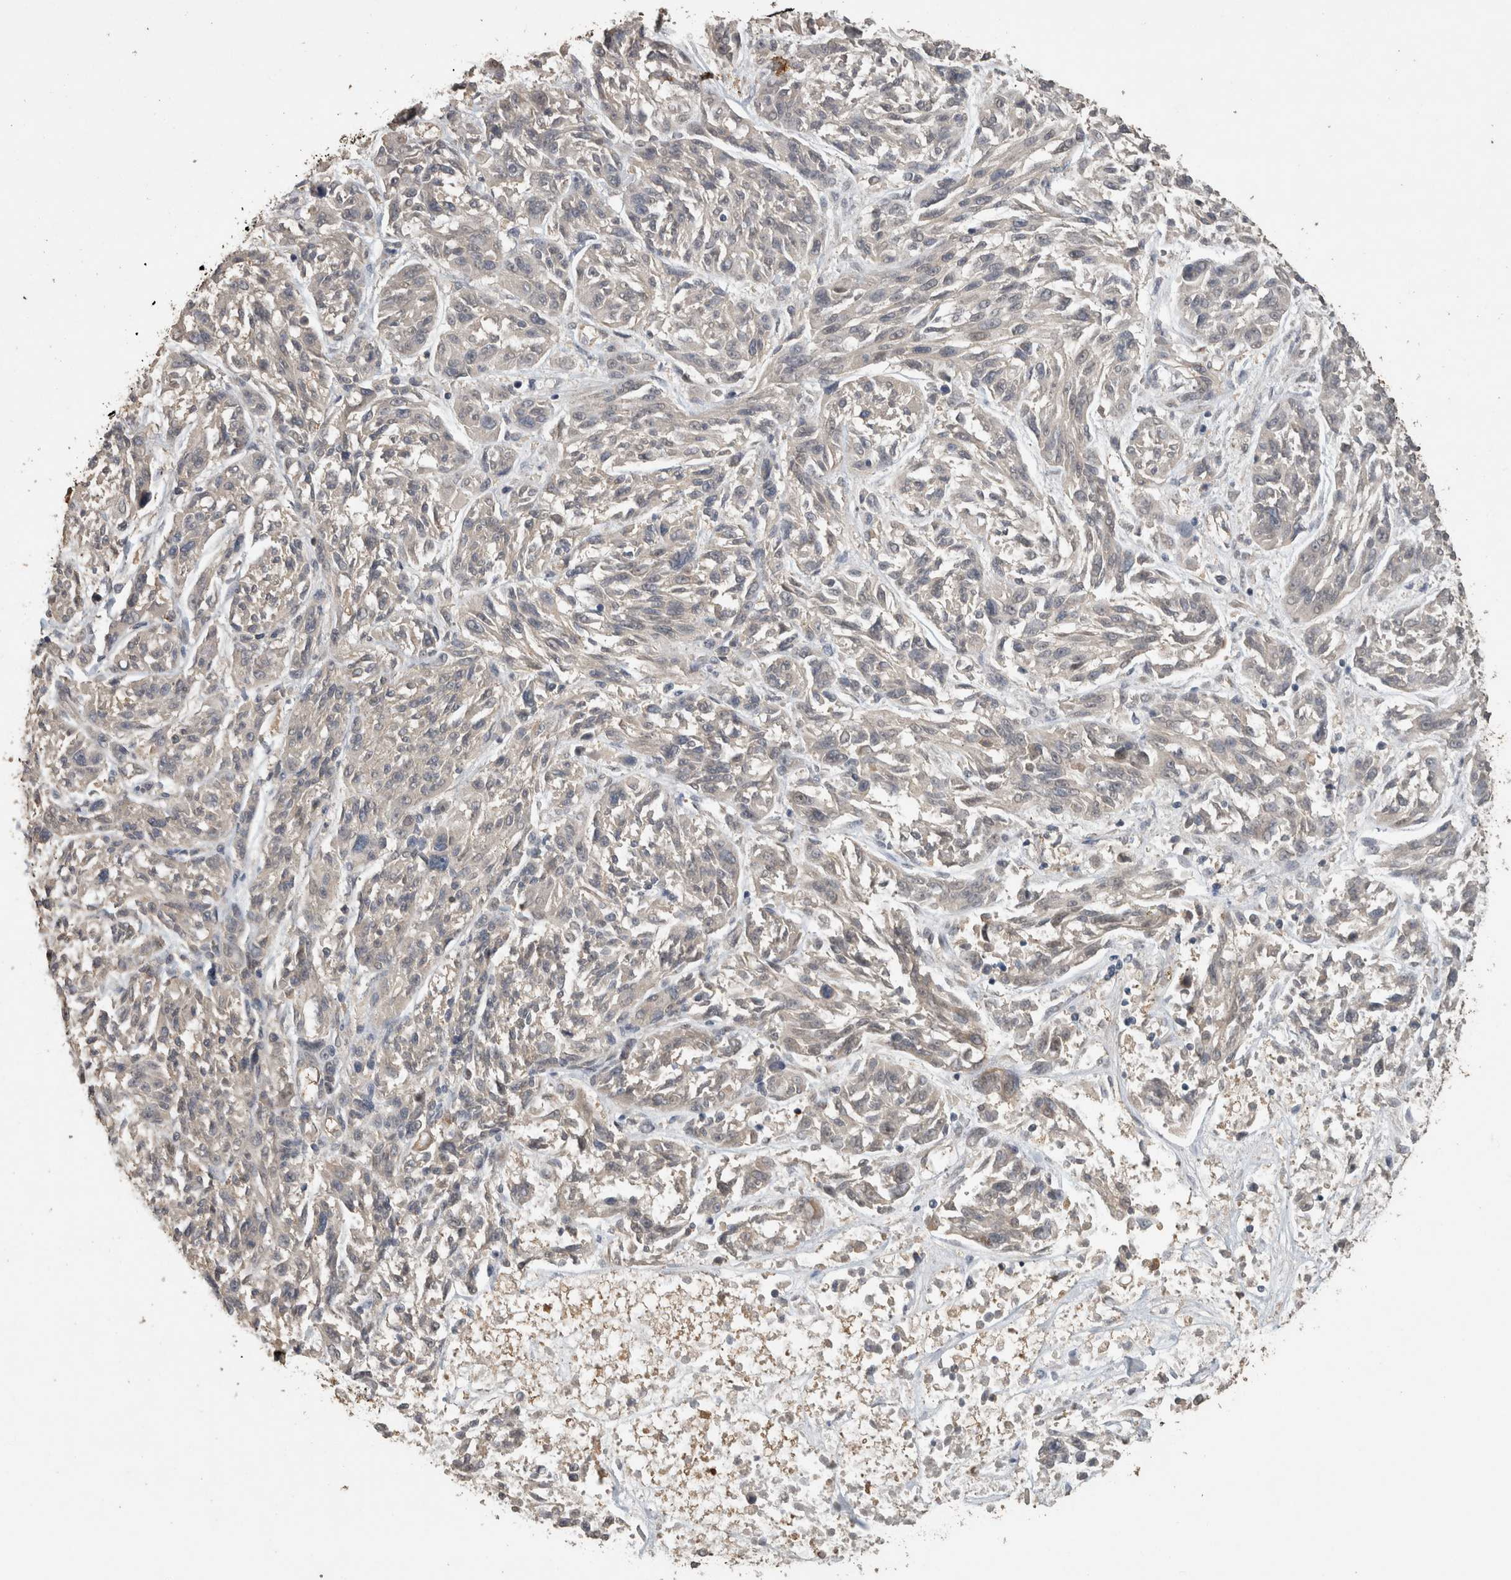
{"staining": {"intensity": "negative", "quantity": "none", "location": "none"}, "tissue": "melanoma", "cell_type": "Tumor cells", "image_type": "cancer", "snomed": [{"axis": "morphology", "description": "Malignant melanoma, NOS"}, {"axis": "topography", "description": "Skin"}], "caption": "Immunohistochemistry of human melanoma displays no staining in tumor cells. Brightfield microscopy of immunohistochemistry stained with DAB (brown) and hematoxylin (blue), captured at high magnification.", "gene": "RHPN1", "patient": {"sex": "male", "age": 53}}